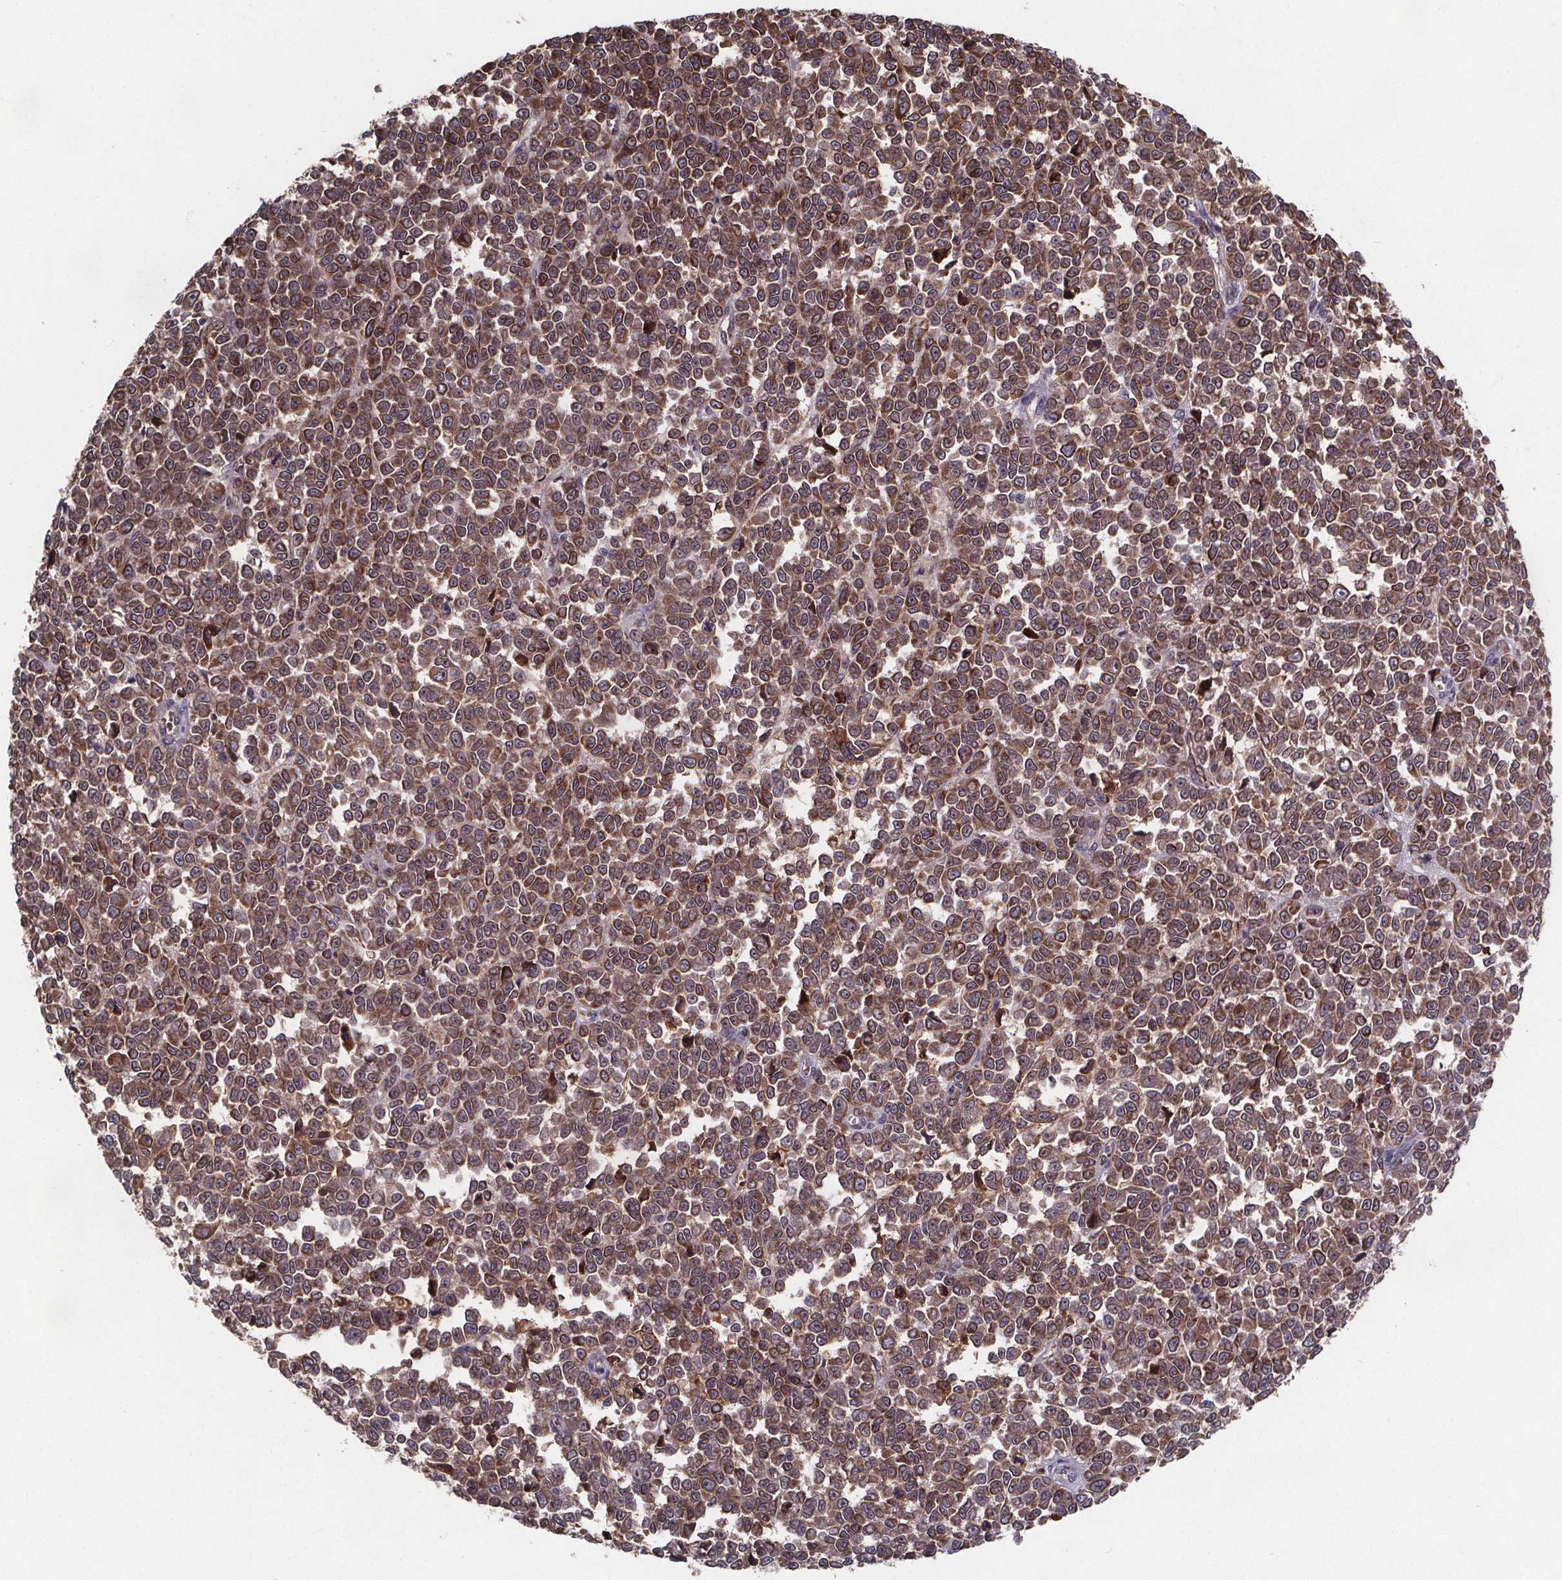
{"staining": {"intensity": "moderate", "quantity": ">75%", "location": "cytoplasmic/membranous"}, "tissue": "melanoma", "cell_type": "Tumor cells", "image_type": "cancer", "snomed": [{"axis": "morphology", "description": "Malignant melanoma, NOS"}, {"axis": "topography", "description": "Skin"}], "caption": "Immunohistochemistry (DAB (3,3'-diaminobenzidine)) staining of human melanoma exhibits moderate cytoplasmic/membranous protein positivity in approximately >75% of tumor cells.", "gene": "FASTKD3", "patient": {"sex": "female", "age": 95}}